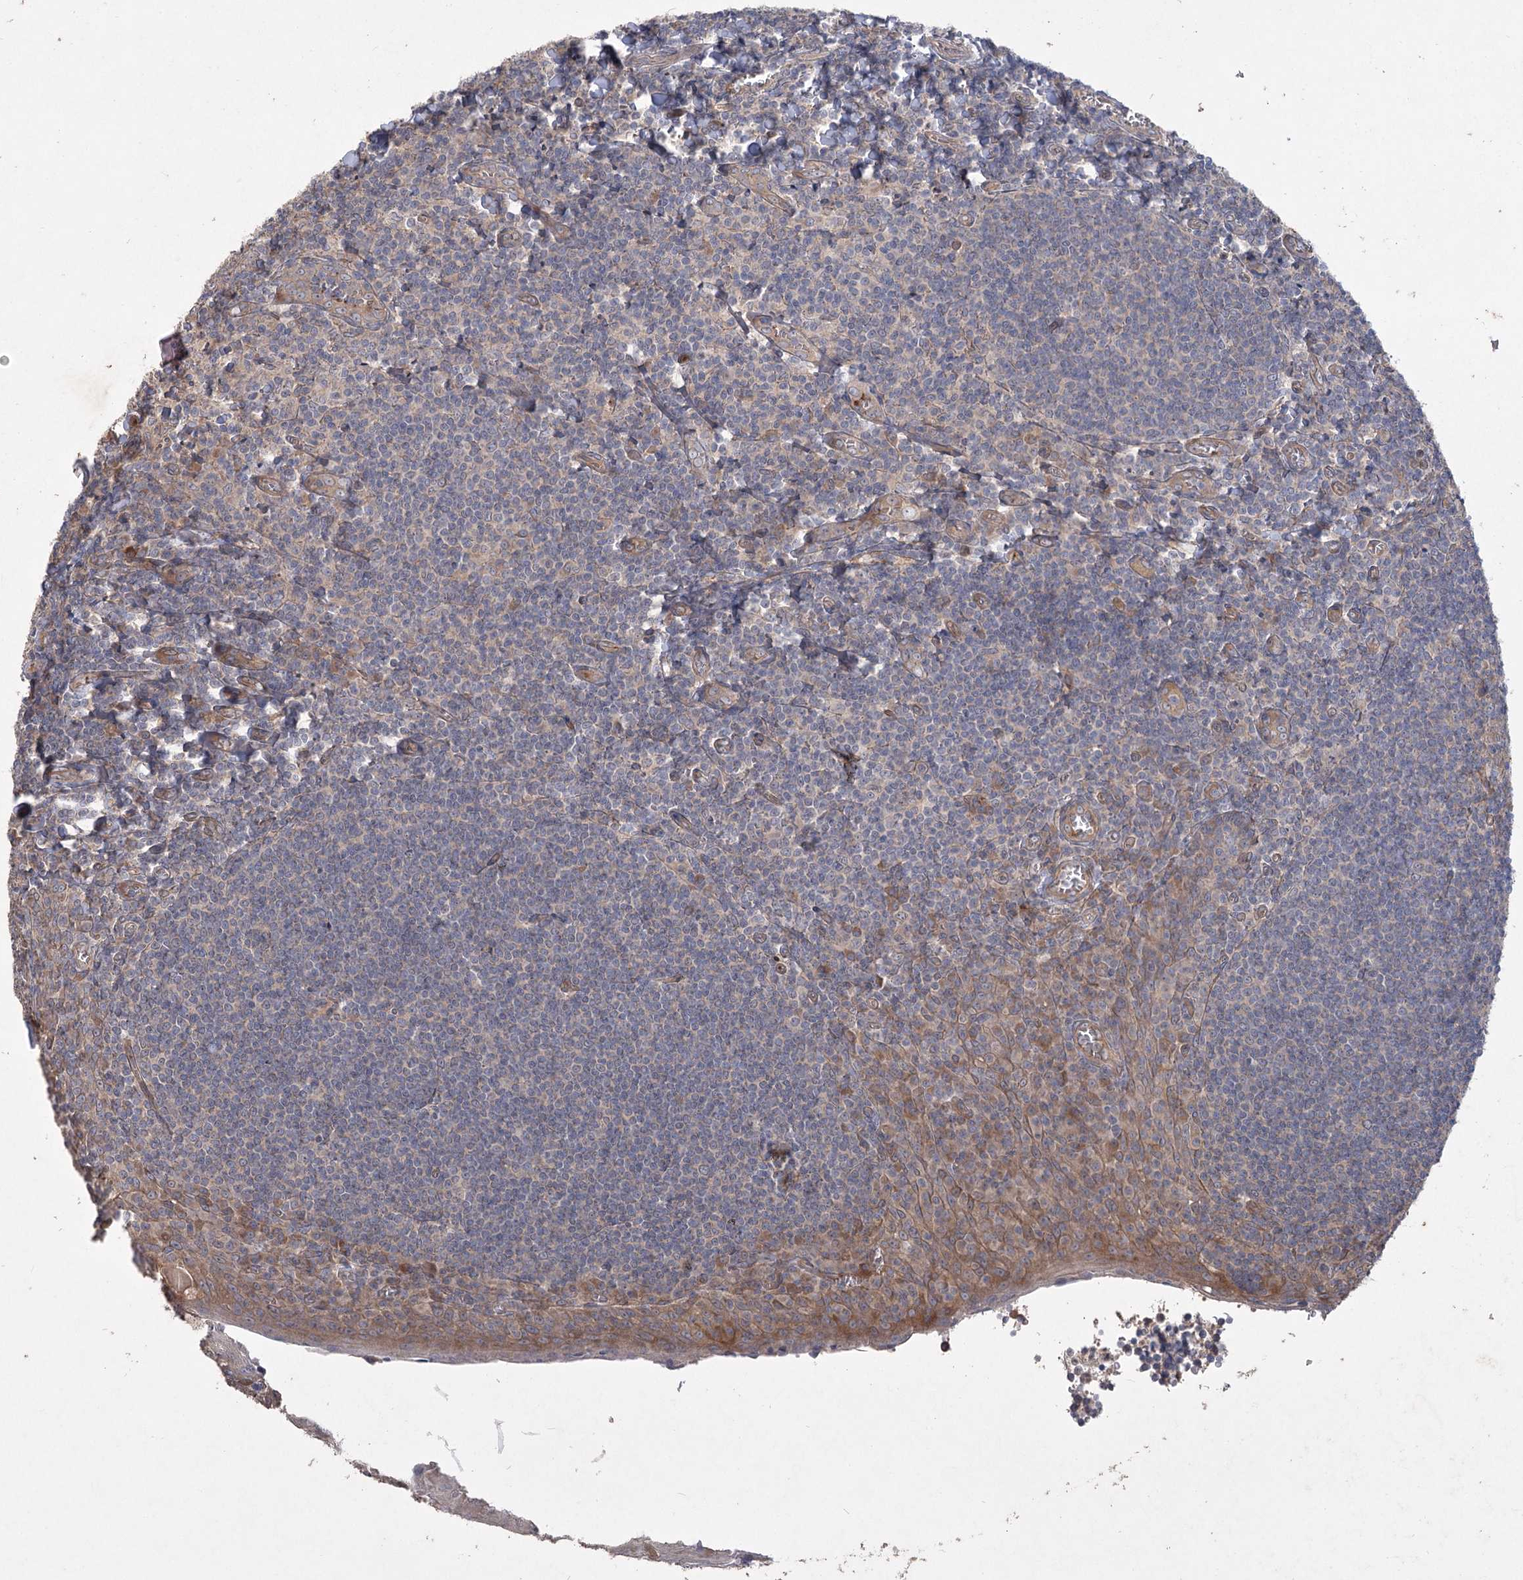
{"staining": {"intensity": "negative", "quantity": "none", "location": "none"}, "tissue": "tonsil", "cell_type": "Germinal center cells", "image_type": "normal", "snomed": [{"axis": "morphology", "description": "Normal tissue, NOS"}, {"axis": "topography", "description": "Tonsil"}], "caption": "Immunohistochemistry (IHC) of unremarkable human tonsil displays no positivity in germinal center cells. (Brightfield microscopy of DAB (3,3'-diaminobenzidine) IHC at high magnification).", "gene": "RIN2", "patient": {"sex": "male", "age": 27}}